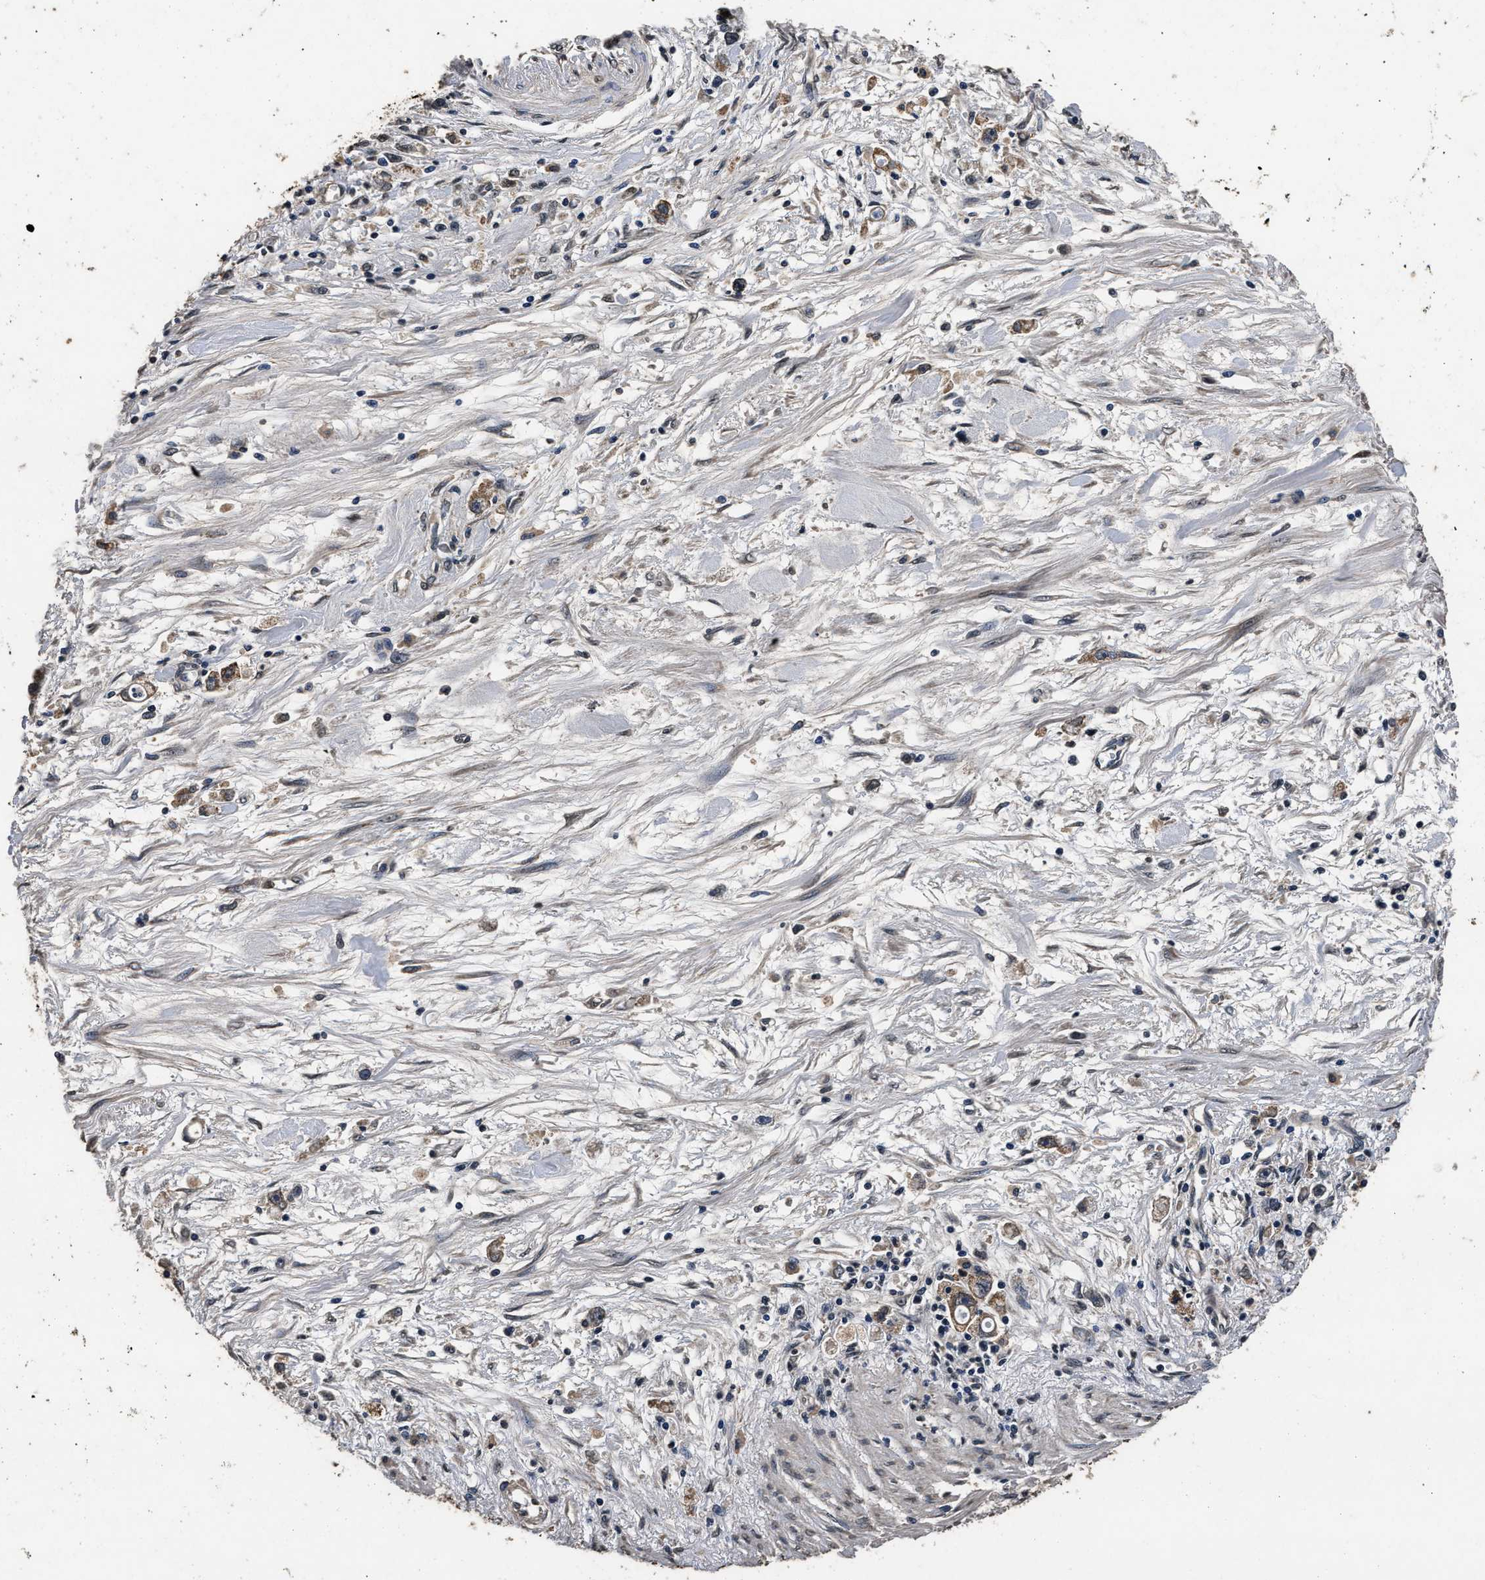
{"staining": {"intensity": "moderate", "quantity": ">75%", "location": "cytoplasmic/membranous"}, "tissue": "stomach cancer", "cell_type": "Tumor cells", "image_type": "cancer", "snomed": [{"axis": "morphology", "description": "Adenocarcinoma, NOS"}, {"axis": "topography", "description": "Stomach"}], "caption": "Immunohistochemical staining of stomach adenocarcinoma reveals medium levels of moderate cytoplasmic/membranous positivity in about >75% of tumor cells.", "gene": "CSTF1", "patient": {"sex": "female", "age": 59}}